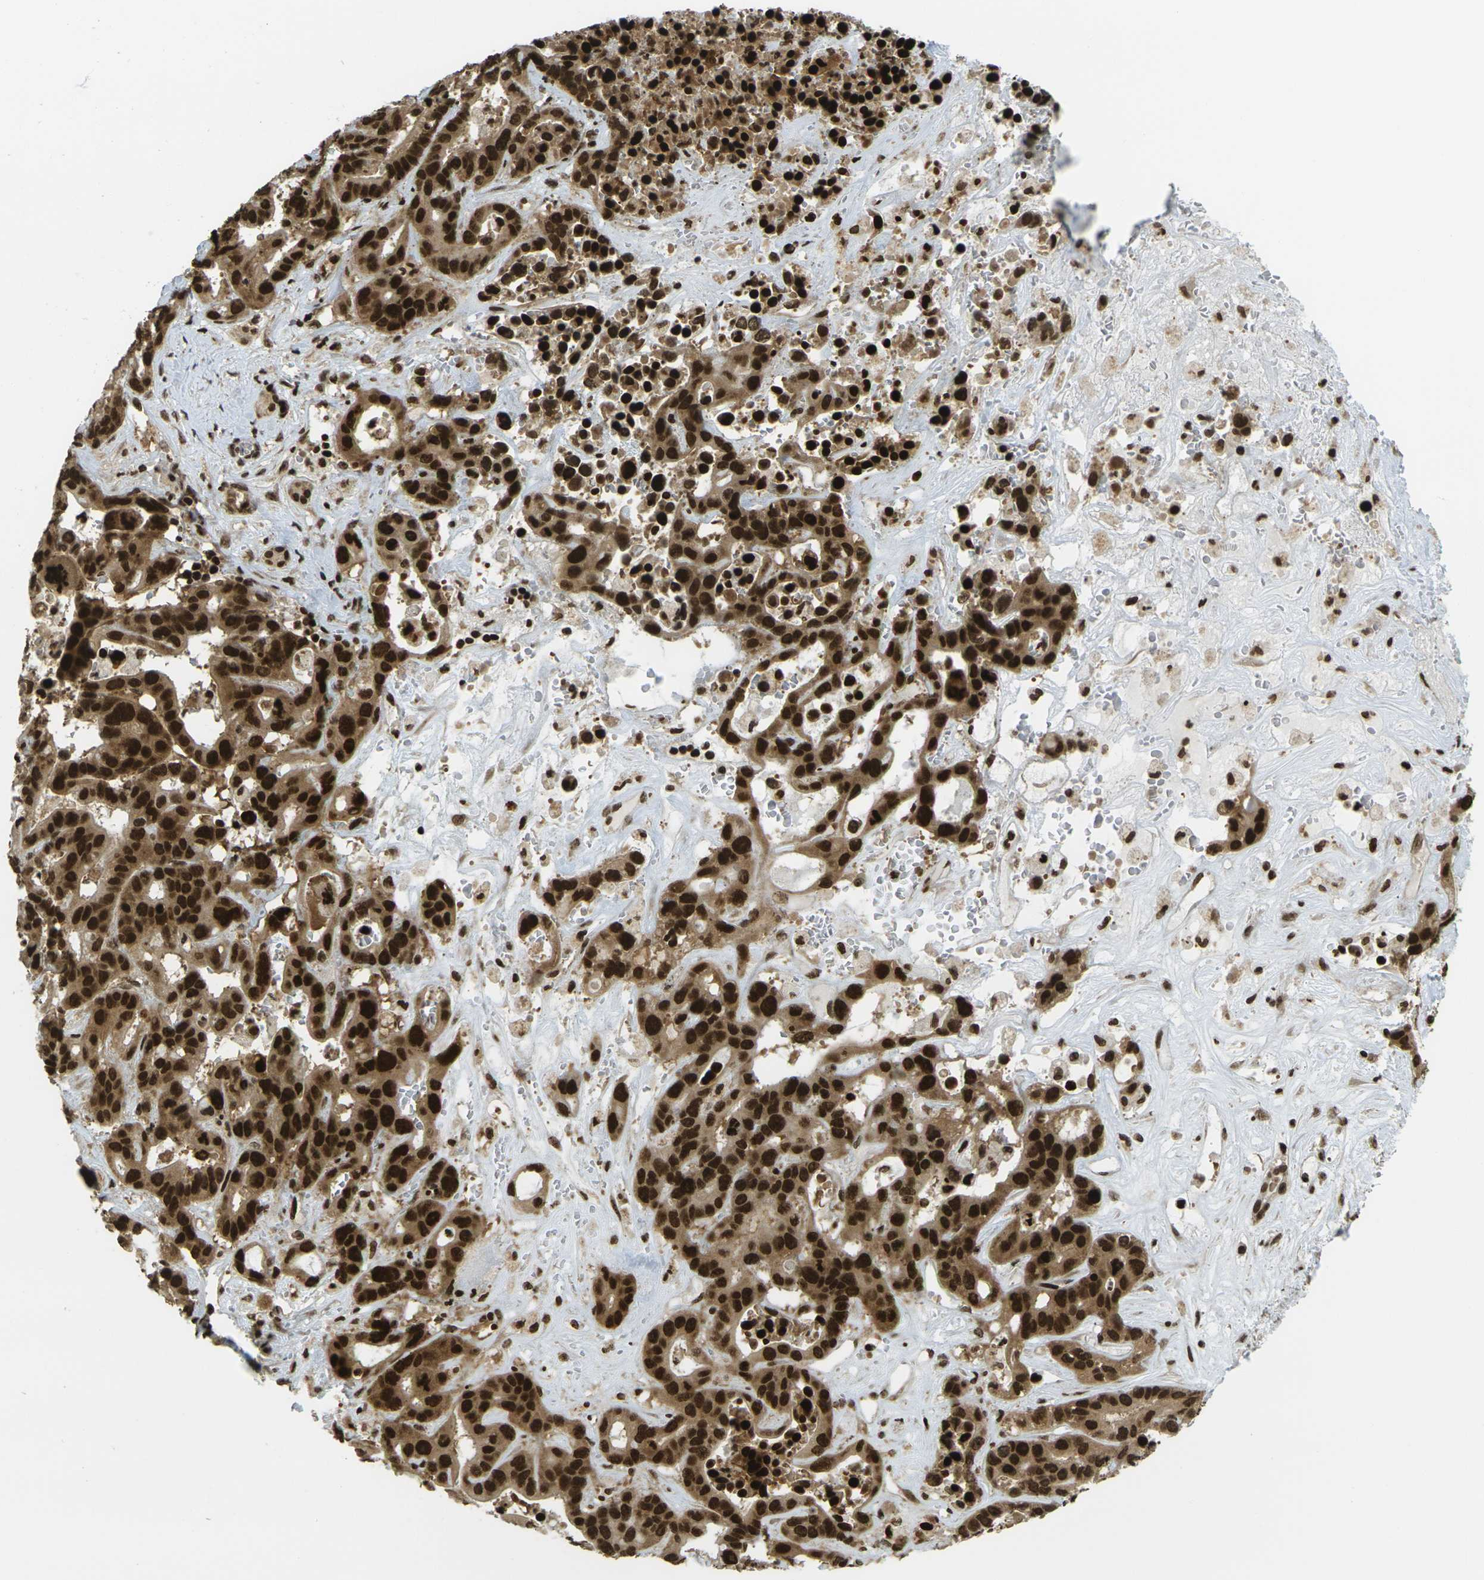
{"staining": {"intensity": "strong", "quantity": ">75%", "location": "cytoplasmic/membranous,nuclear"}, "tissue": "liver cancer", "cell_type": "Tumor cells", "image_type": "cancer", "snomed": [{"axis": "morphology", "description": "Cholangiocarcinoma"}, {"axis": "topography", "description": "Liver"}], "caption": "Human liver cholangiocarcinoma stained for a protein (brown) reveals strong cytoplasmic/membranous and nuclear positive staining in about >75% of tumor cells.", "gene": "RUVBL2", "patient": {"sex": "female", "age": 65}}